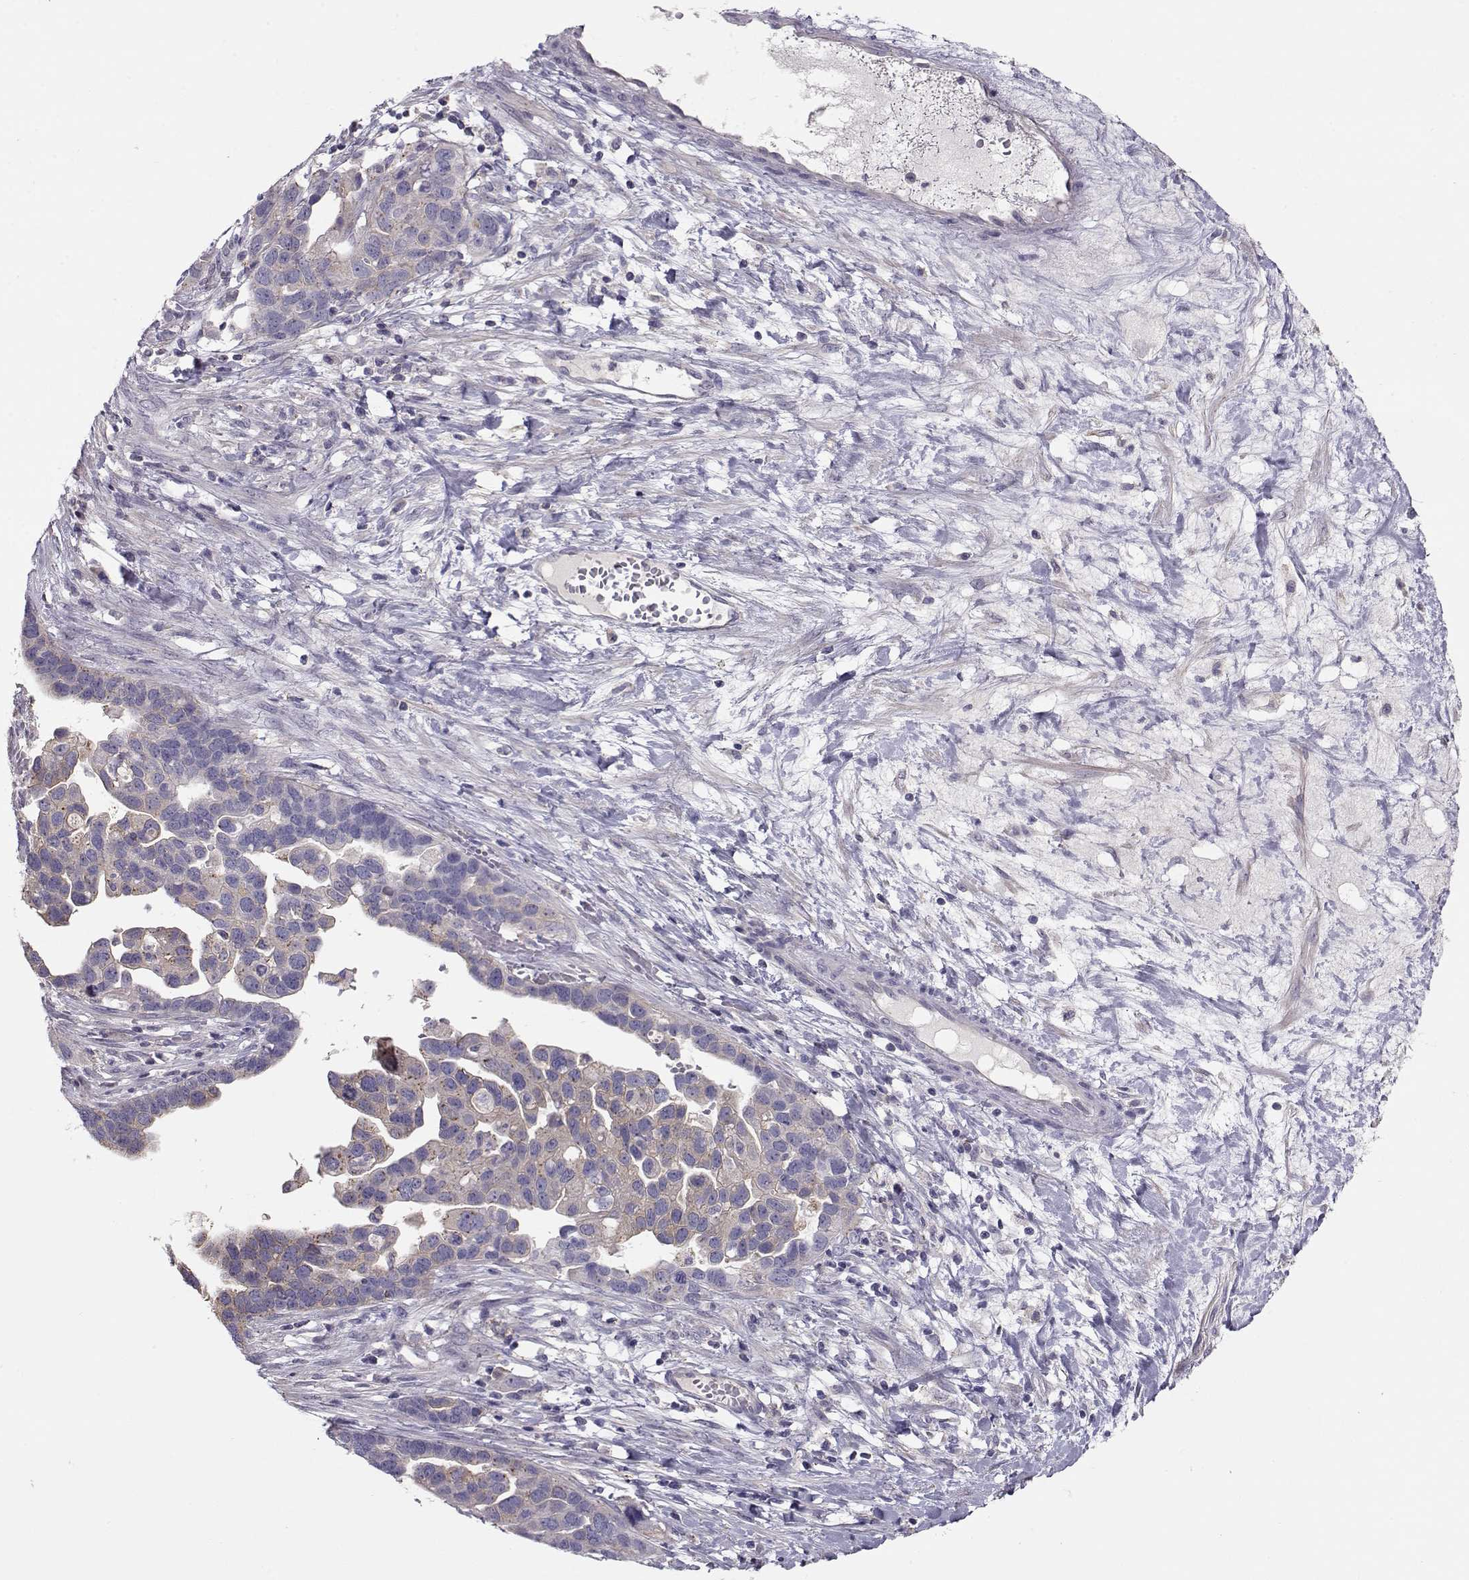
{"staining": {"intensity": "negative", "quantity": "none", "location": "none"}, "tissue": "ovarian cancer", "cell_type": "Tumor cells", "image_type": "cancer", "snomed": [{"axis": "morphology", "description": "Cystadenocarcinoma, serous, NOS"}, {"axis": "topography", "description": "Ovary"}], "caption": "DAB immunohistochemical staining of human serous cystadenocarcinoma (ovarian) shows no significant expression in tumor cells.", "gene": "GRK1", "patient": {"sex": "female", "age": 54}}